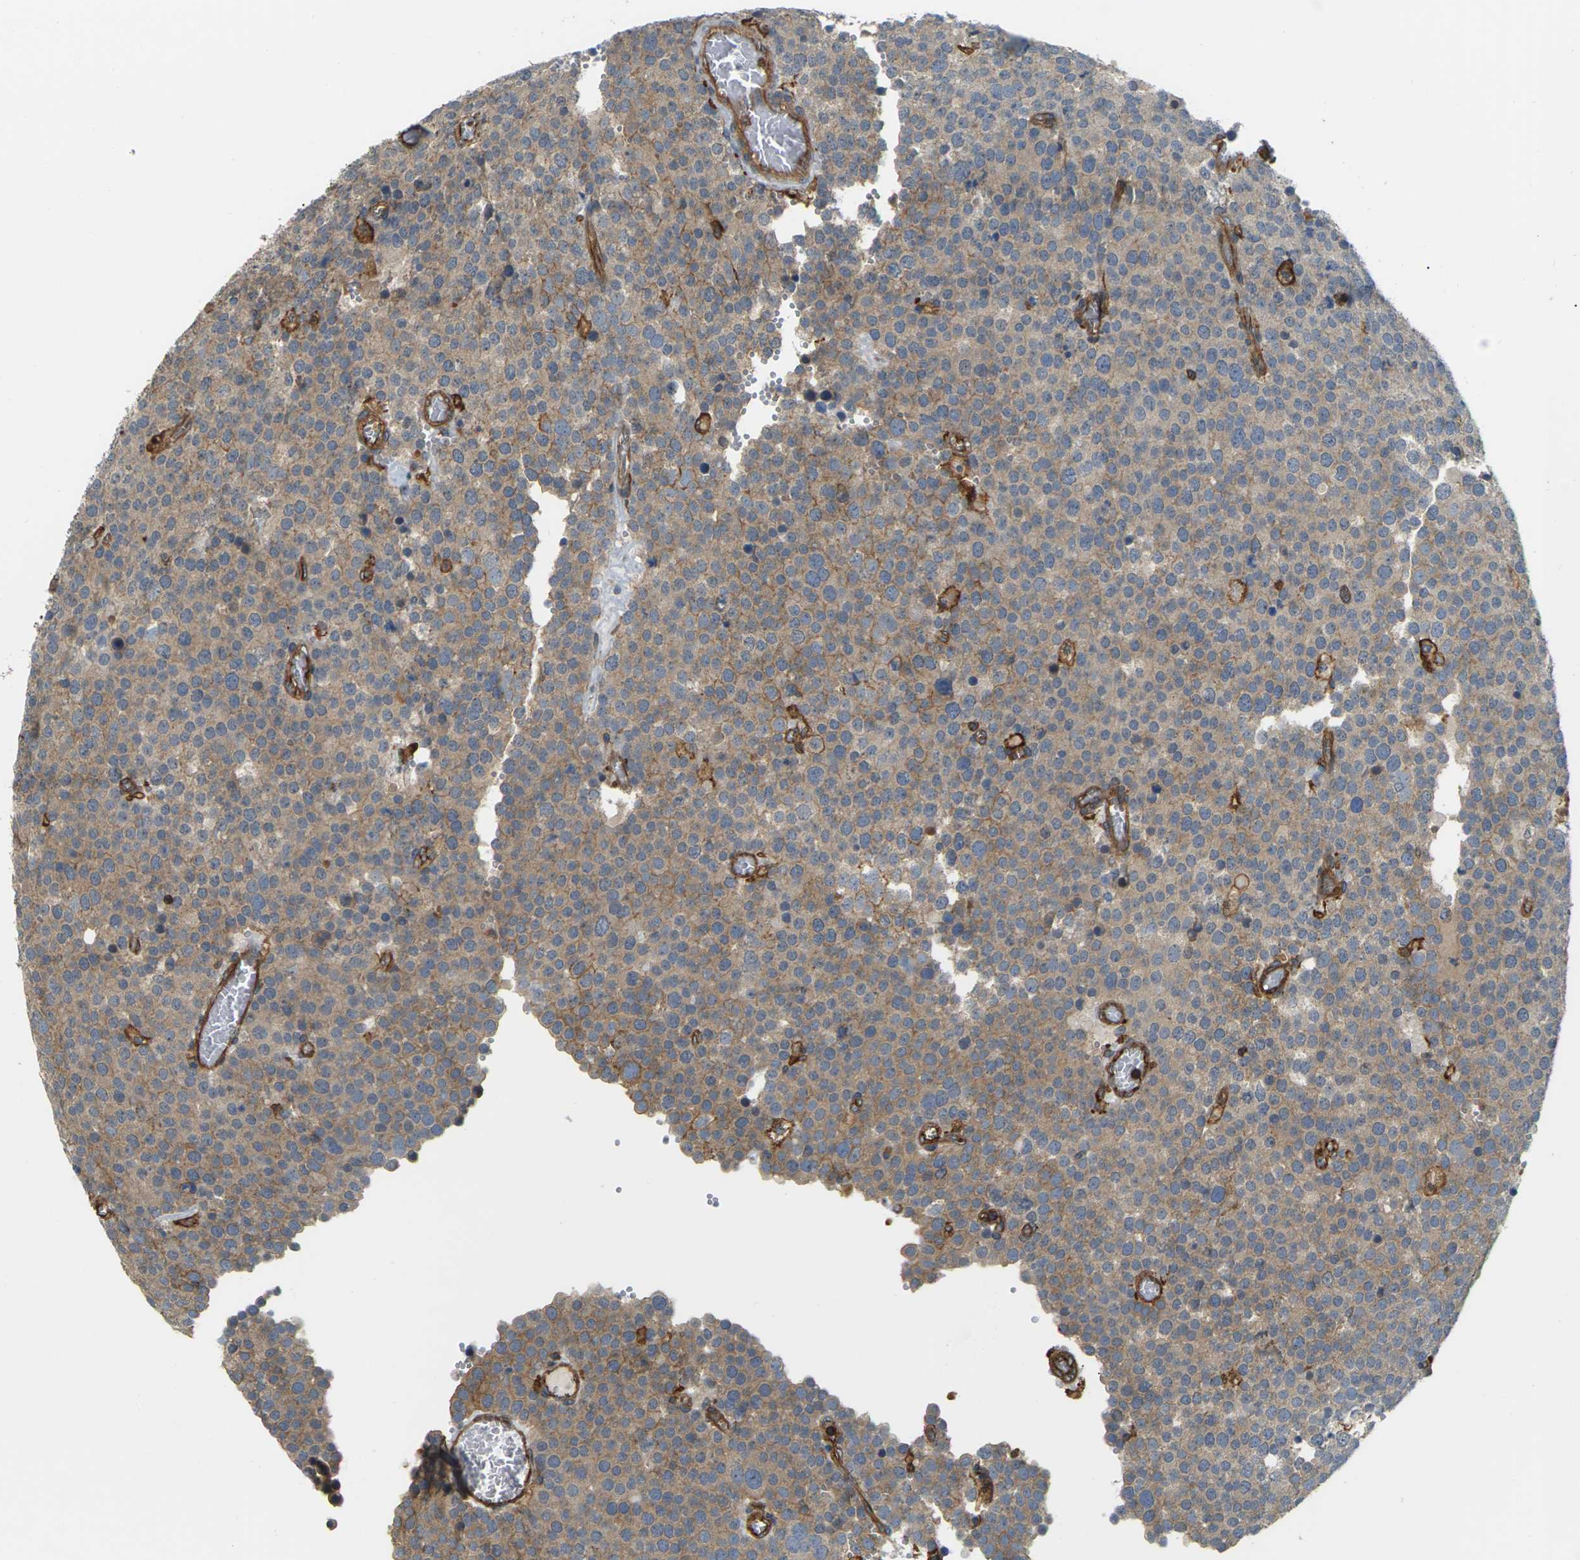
{"staining": {"intensity": "weak", "quantity": "25%-75%", "location": "cytoplasmic/membranous"}, "tissue": "testis cancer", "cell_type": "Tumor cells", "image_type": "cancer", "snomed": [{"axis": "morphology", "description": "Normal tissue, NOS"}, {"axis": "morphology", "description": "Seminoma, NOS"}, {"axis": "topography", "description": "Testis"}], "caption": "Seminoma (testis) stained for a protein displays weak cytoplasmic/membranous positivity in tumor cells.", "gene": "IQGAP1", "patient": {"sex": "male", "age": 71}}